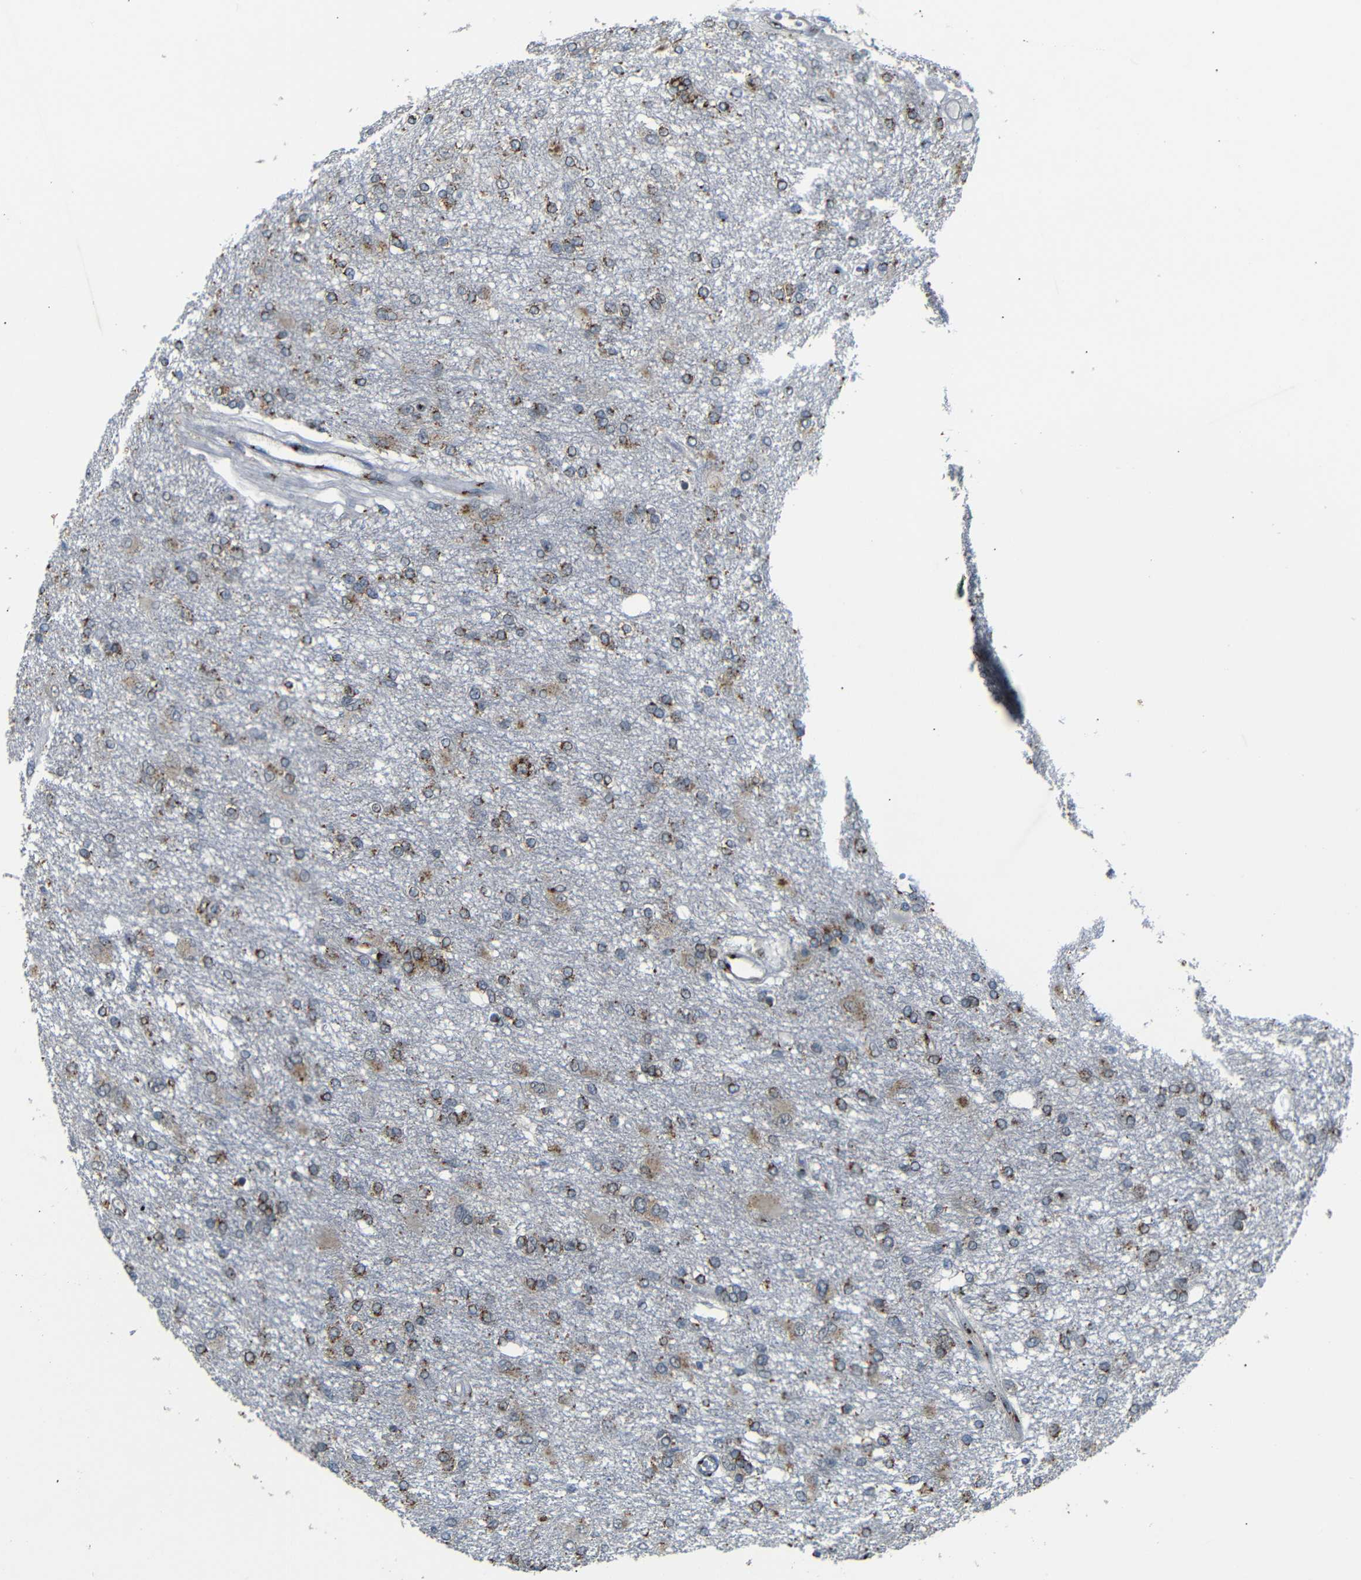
{"staining": {"intensity": "strong", "quantity": ">75%", "location": "cytoplasmic/membranous"}, "tissue": "glioma", "cell_type": "Tumor cells", "image_type": "cancer", "snomed": [{"axis": "morphology", "description": "Glioma, malignant, High grade"}, {"axis": "topography", "description": "Brain"}], "caption": "A brown stain labels strong cytoplasmic/membranous staining of a protein in human glioma tumor cells.", "gene": "TGOLN2", "patient": {"sex": "female", "age": 59}}